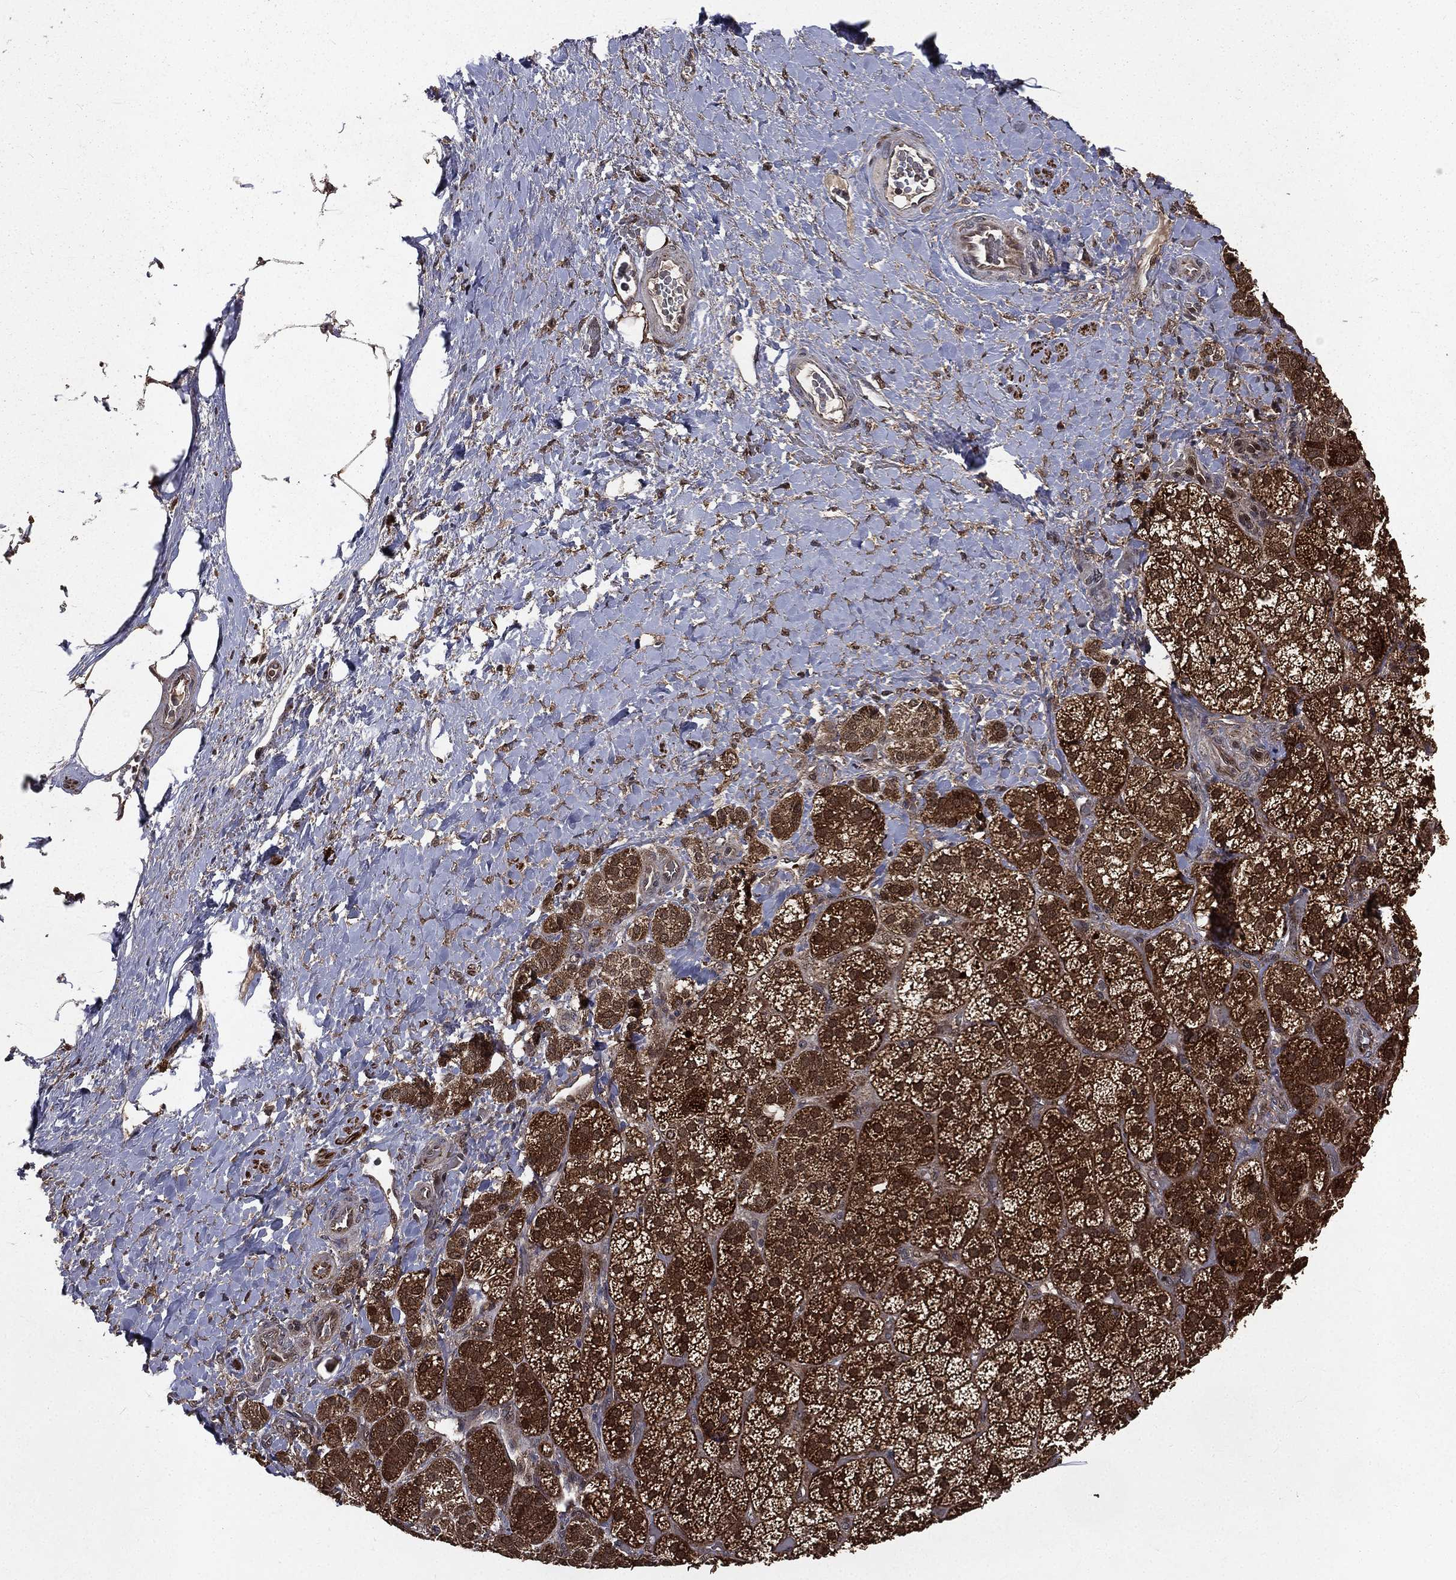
{"staining": {"intensity": "strong", "quantity": ">75%", "location": "cytoplasmic/membranous"}, "tissue": "adrenal gland", "cell_type": "Glandular cells", "image_type": "normal", "snomed": [{"axis": "morphology", "description": "Normal tissue, NOS"}, {"axis": "topography", "description": "Adrenal gland"}], "caption": "Strong cytoplasmic/membranous positivity is appreciated in about >75% of glandular cells in benign adrenal gland. (Stains: DAB (3,3'-diaminobenzidine) in brown, nuclei in blue, Microscopy: brightfield microscopy at high magnification).", "gene": "LENG8", "patient": {"sex": "male", "age": 57}}